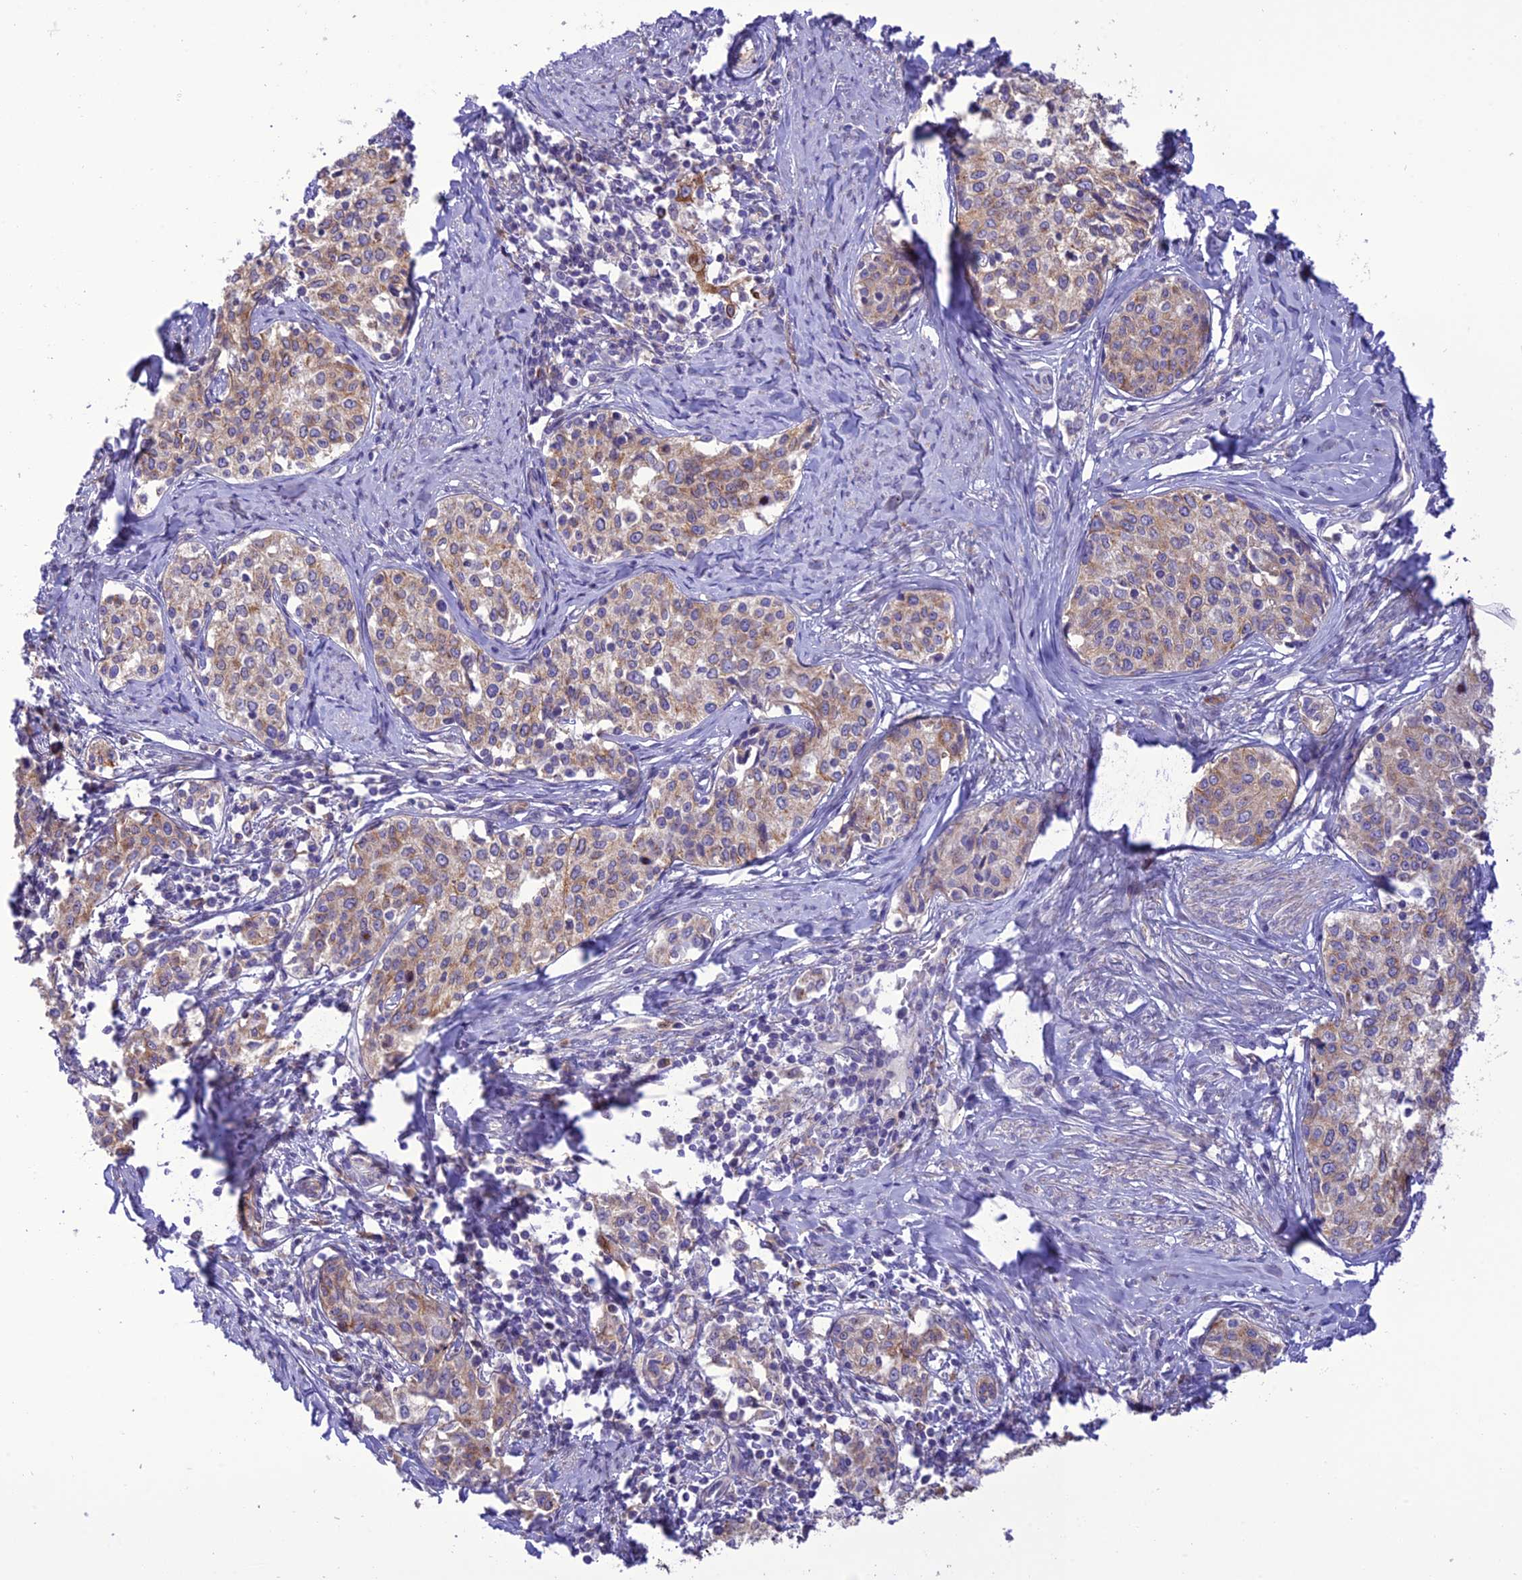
{"staining": {"intensity": "moderate", "quantity": "25%-75%", "location": "cytoplasmic/membranous"}, "tissue": "cervical cancer", "cell_type": "Tumor cells", "image_type": "cancer", "snomed": [{"axis": "morphology", "description": "Squamous cell carcinoma, NOS"}, {"axis": "morphology", "description": "Adenocarcinoma, NOS"}, {"axis": "topography", "description": "Cervix"}], "caption": "Cervical cancer (adenocarcinoma) was stained to show a protein in brown. There is medium levels of moderate cytoplasmic/membranous expression in approximately 25%-75% of tumor cells.", "gene": "JMY", "patient": {"sex": "female", "age": 52}}